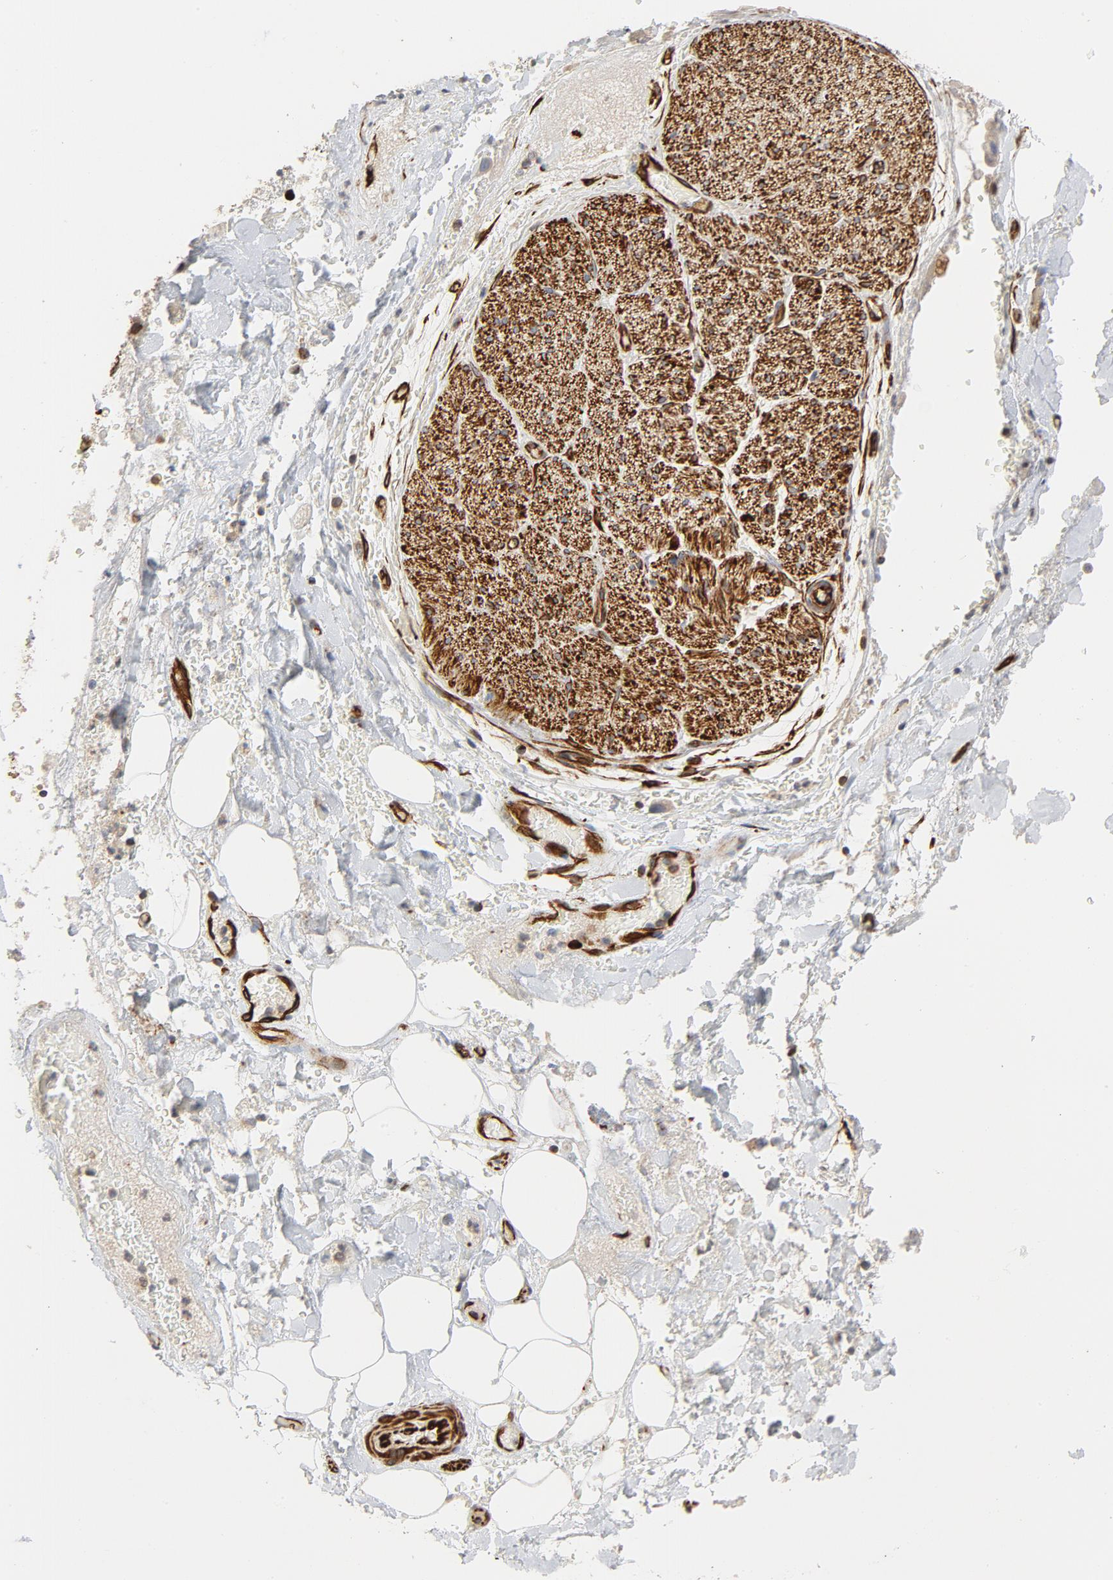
{"staining": {"intensity": "strong", "quantity": ">75%", "location": "cytoplasmic/membranous"}, "tissue": "soft tissue", "cell_type": "Fibroblasts", "image_type": "normal", "snomed": [{"axis": "morphology", "description": "Normal tissue, NOS"}, {"axis": "morphology", "description": "Cholangiocarcinoma"}, {"axis": "topography", "description": "Liver"}, {"axis": "topography", "description": "Peripheral nerve tissue"}], "caption": "Strong cytoplasmic/membranous protein staining is appreciated in about >75% of fibroblasts in soft tissue. Using DAB (brown) and hematoxylin (blue) stains, captured at high magnification using brightfield microscopy.", "gene": "FAM118A", "patient": {"sex": "male", "age": 50}}